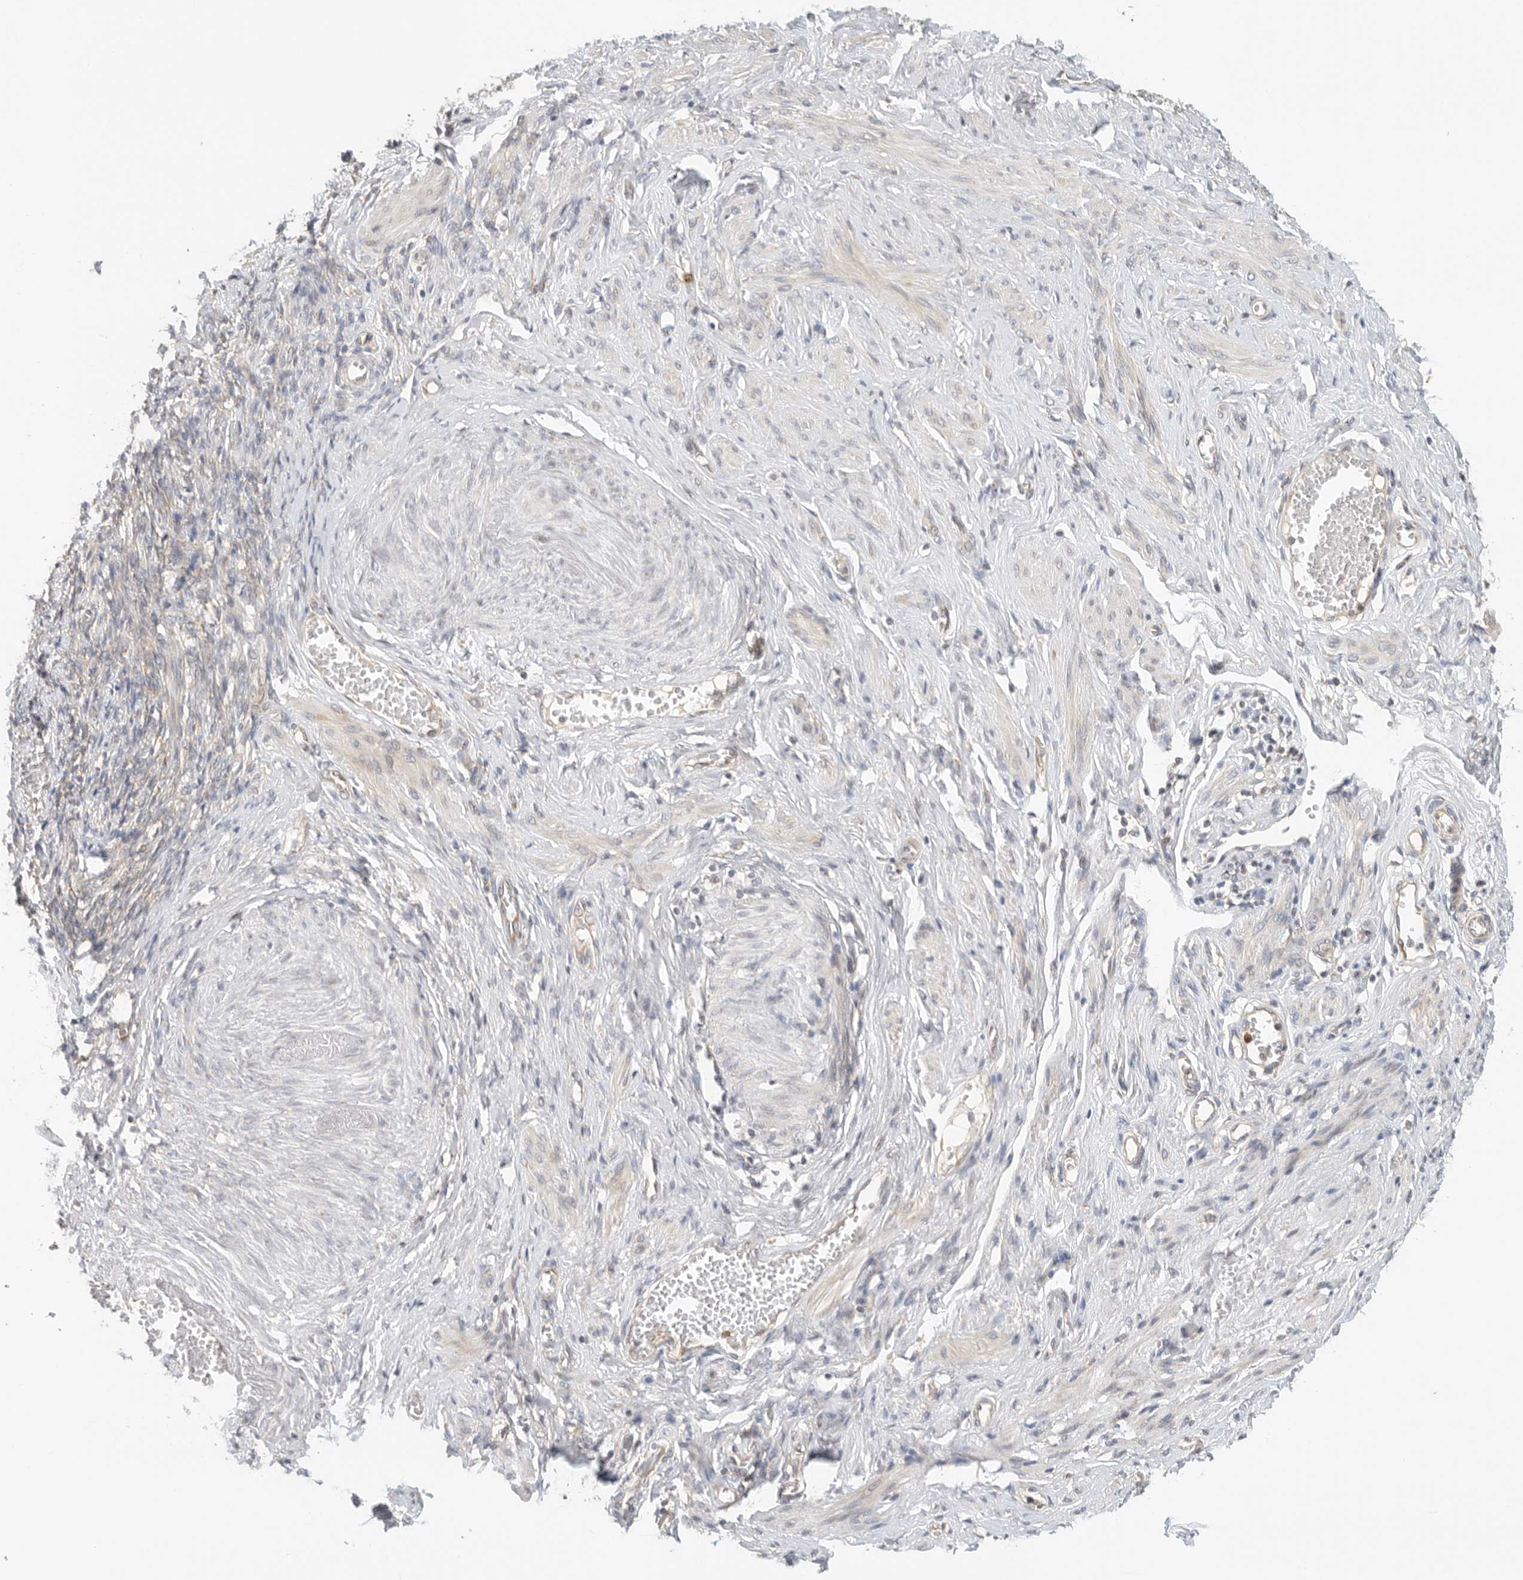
{"staining": {"intensity": "moderate", "quantity": "25%-75%", "location": "cytoplasmic/membranous"}, "tissue": "adipose tissue", "cell_type": "Adipocytes", "image_type": "normal", "snomed": [{"axis": "morphology", "description": "Normal tissue, NOS"}, {"axis": "topography", "description": "Vascular tissue"}, {"axis": "topography", "description": "Fallopian tube"}, {"axis": "topography", "description": "Ovary"}], "caption": "IHC staining of unremarkable adipose tissue, which exhibits medium levels of moderate cytoplasmic/membranous positivity in about 25%-75% of adipocytes indicating moderate cytoplasmic/membranous protein expression. The staining was performed using DAB (3,3'-diaminobenzidine) (brown) for protein detection and nuclei were counterstained in hematoxylin (blue).", "gene": "PUM1", "patient": {"sex": "female", "age": 67}}